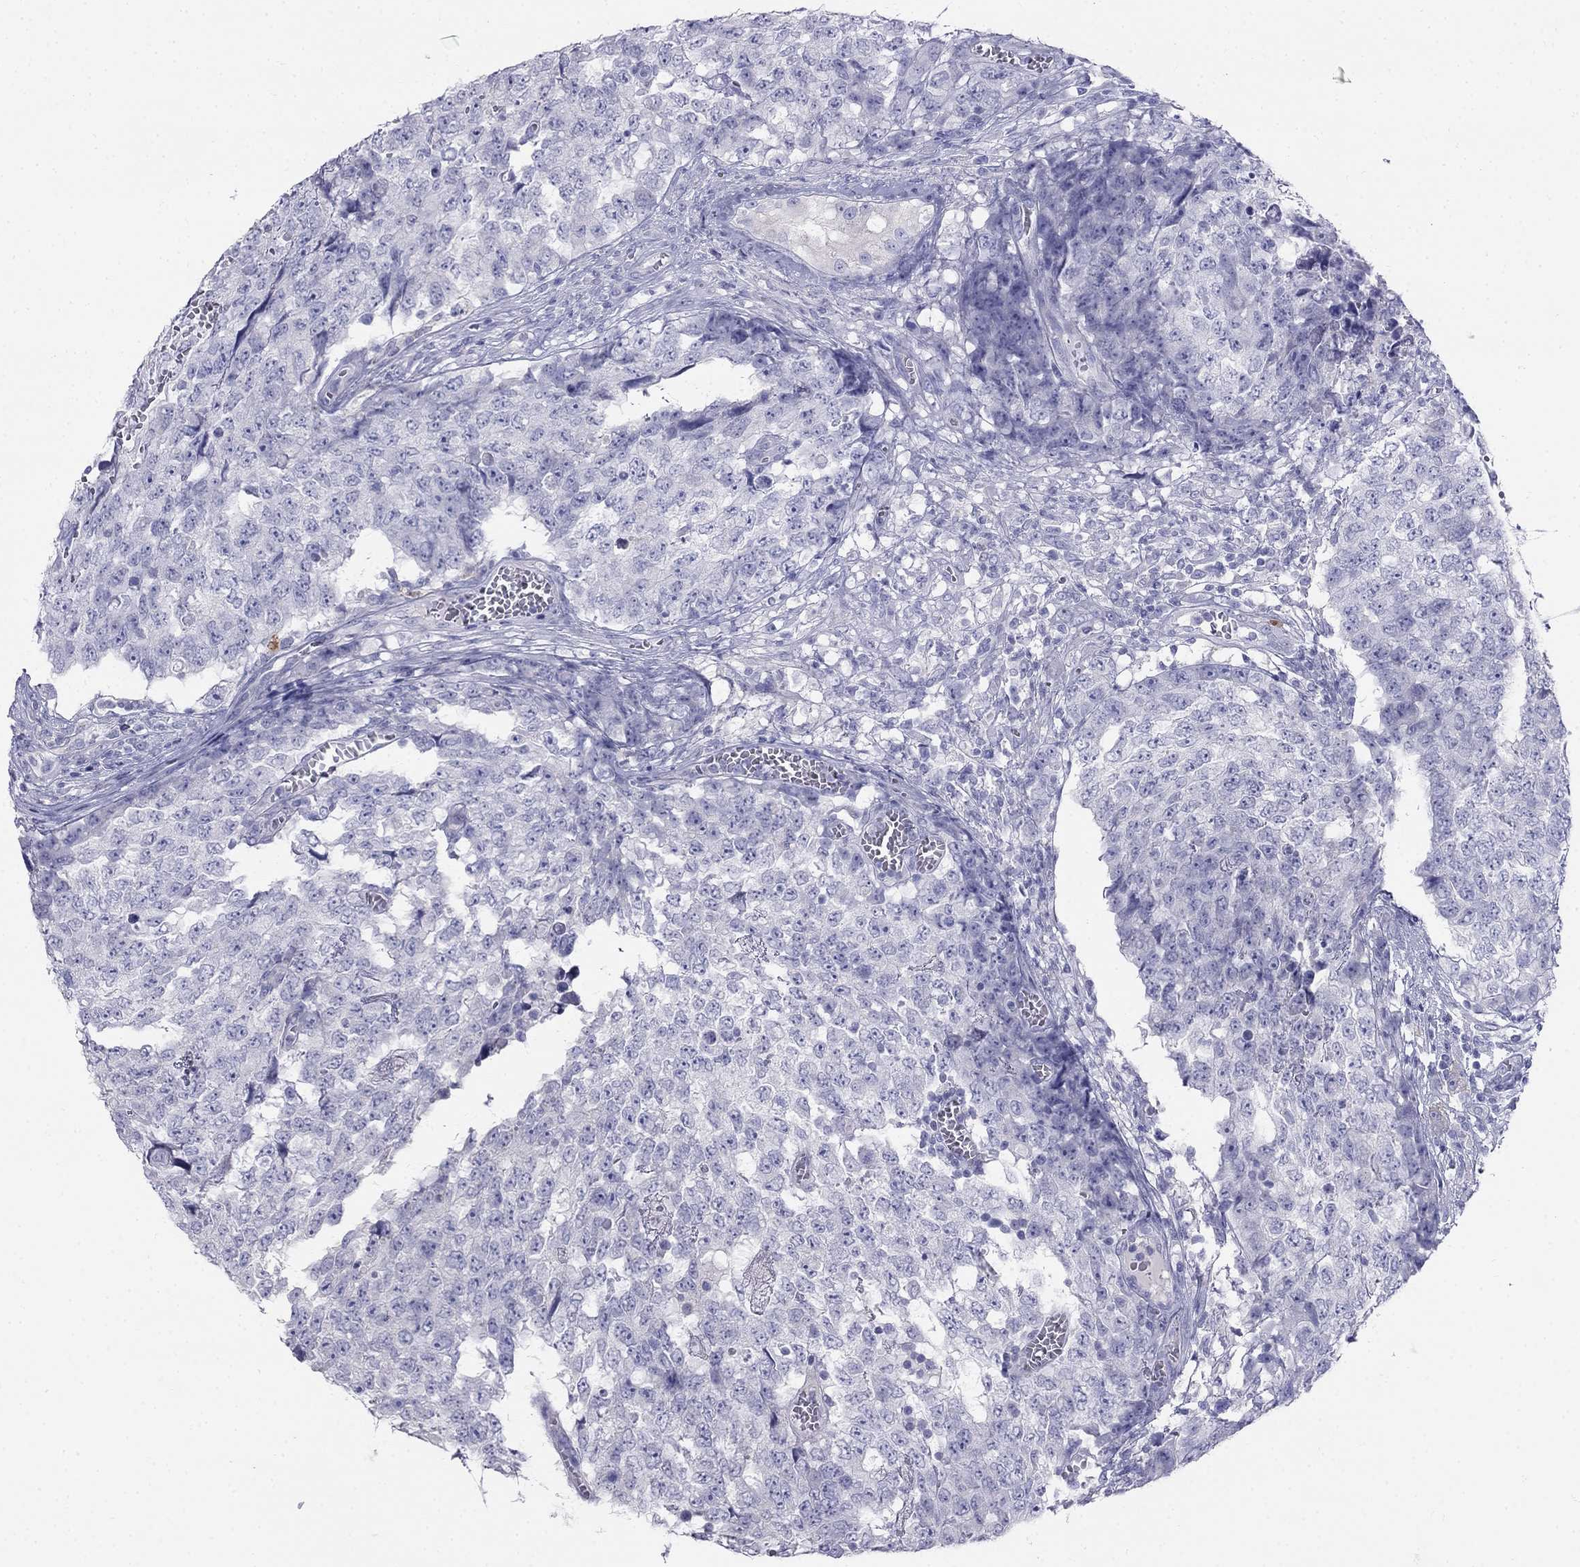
{"staining": {"intensity": "negative", "quantity": "none", "location": "none"}, "tissue": "testis cancer", "cell_type": "Tumor cells", "image_type": "cancer", "snomed": [{"axis": "morphology", "description": "Carcinoma, Embryonal, NOS"}, {"axis": "topography", "description": "Testis"}], "caption": "The micrograph exhibits no significant positivity in tumor cells of testis embryonal carcinoma. Brightfield microscopy of immunohistochemistry (IHC) stained with DAB (3,3'-diaminobenzidine) (brown) and hematoxylin (blue), captured at high magnification.", "gene": "RFLNA", "patient": {"sex": "male", "age": 23}}